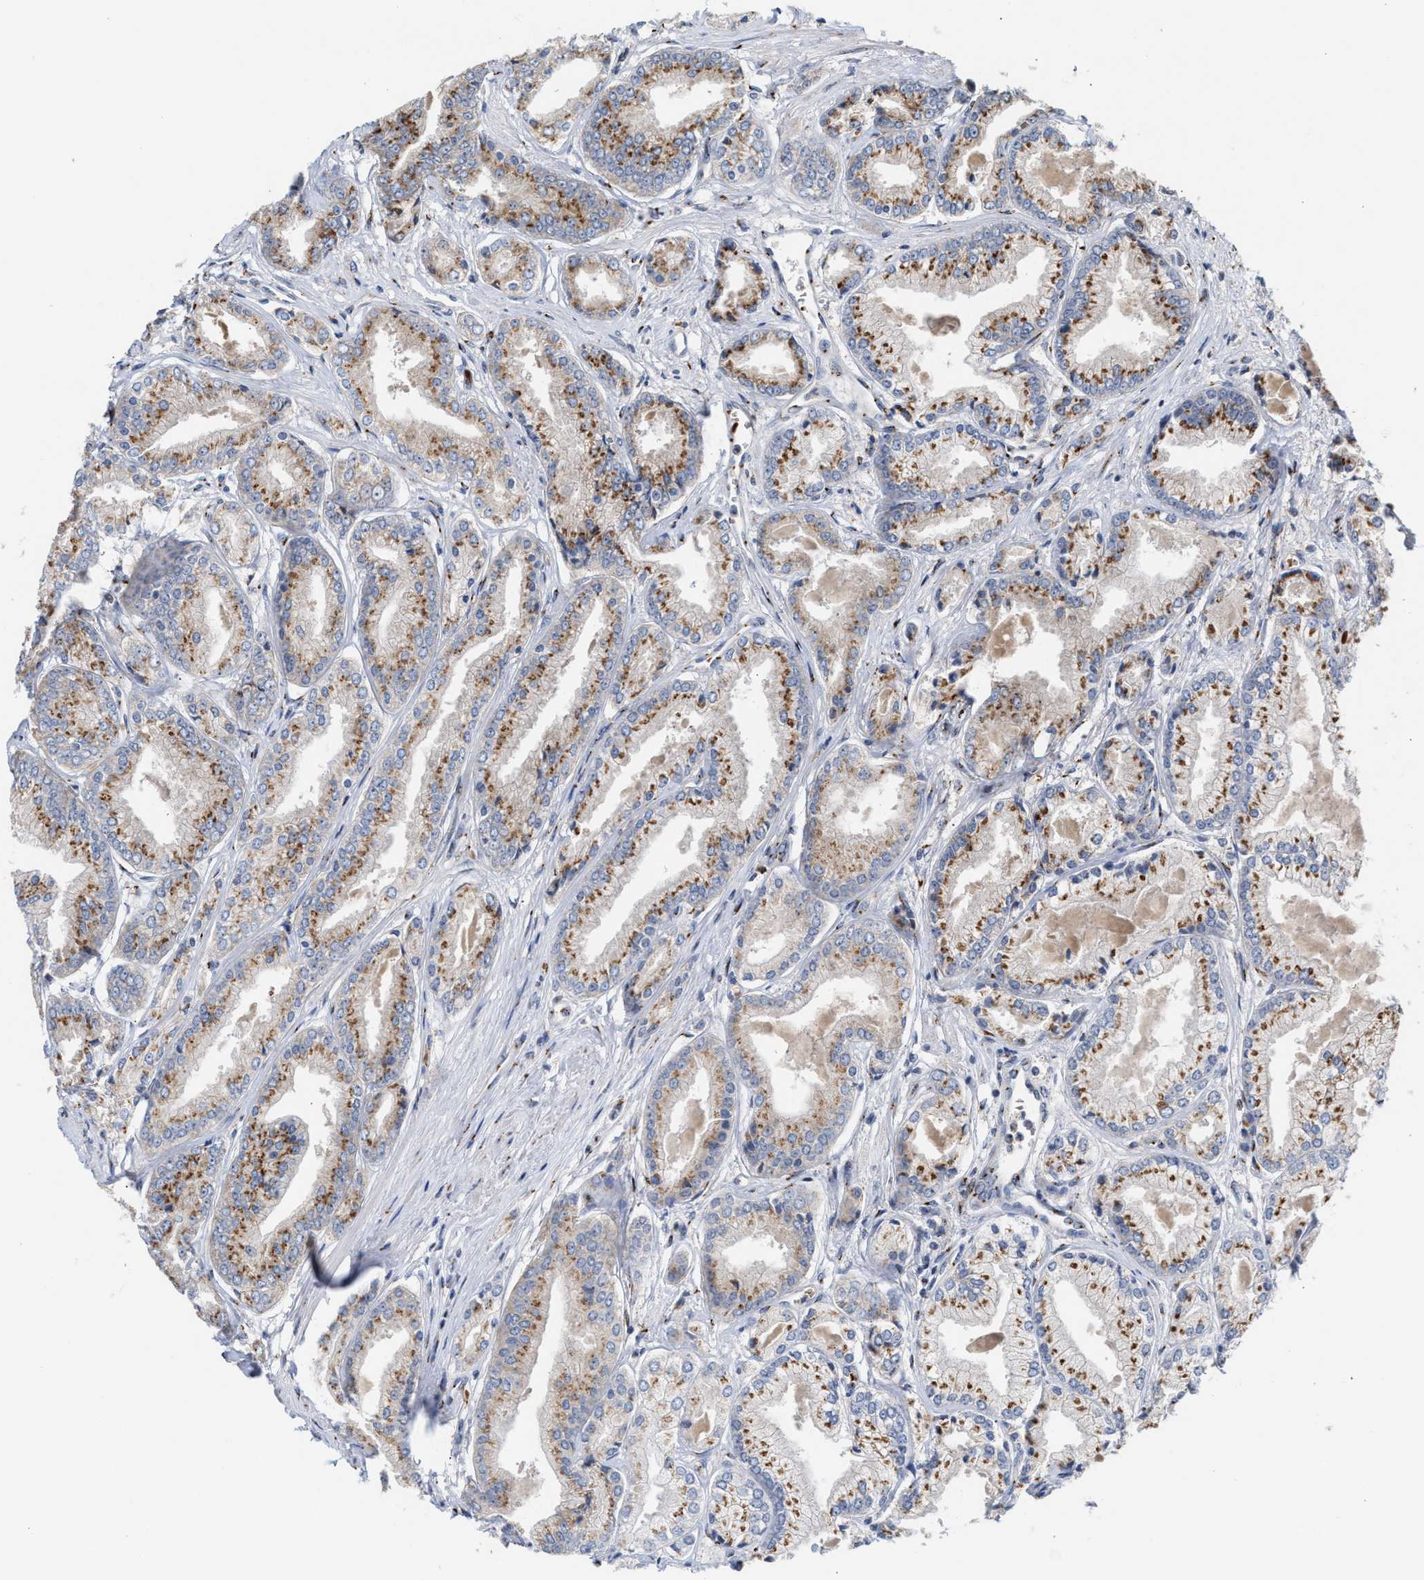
{"staining": {"intensity": "strong", "quantity": "25%-75%", "location": "cytoplasmic/membranous"}, "tissue": "prostate cancer", "cell_type": "Tumor cells", "image_type": "cancer", "snomed": [{"axis": "morphology", "description": "Adenocarcinoma, Low grade"}, {"axis": "topography", "description": "Prostate"}], "caption": "This is a micrograph of immunohistochemistry staining of low-grade adenocarcinoma (prostate), which shows strong staining in the cytoplasmic/membranous of tumor cells.", "gene": "CCL2", "patient": {"sex": "male", "age": 52}}